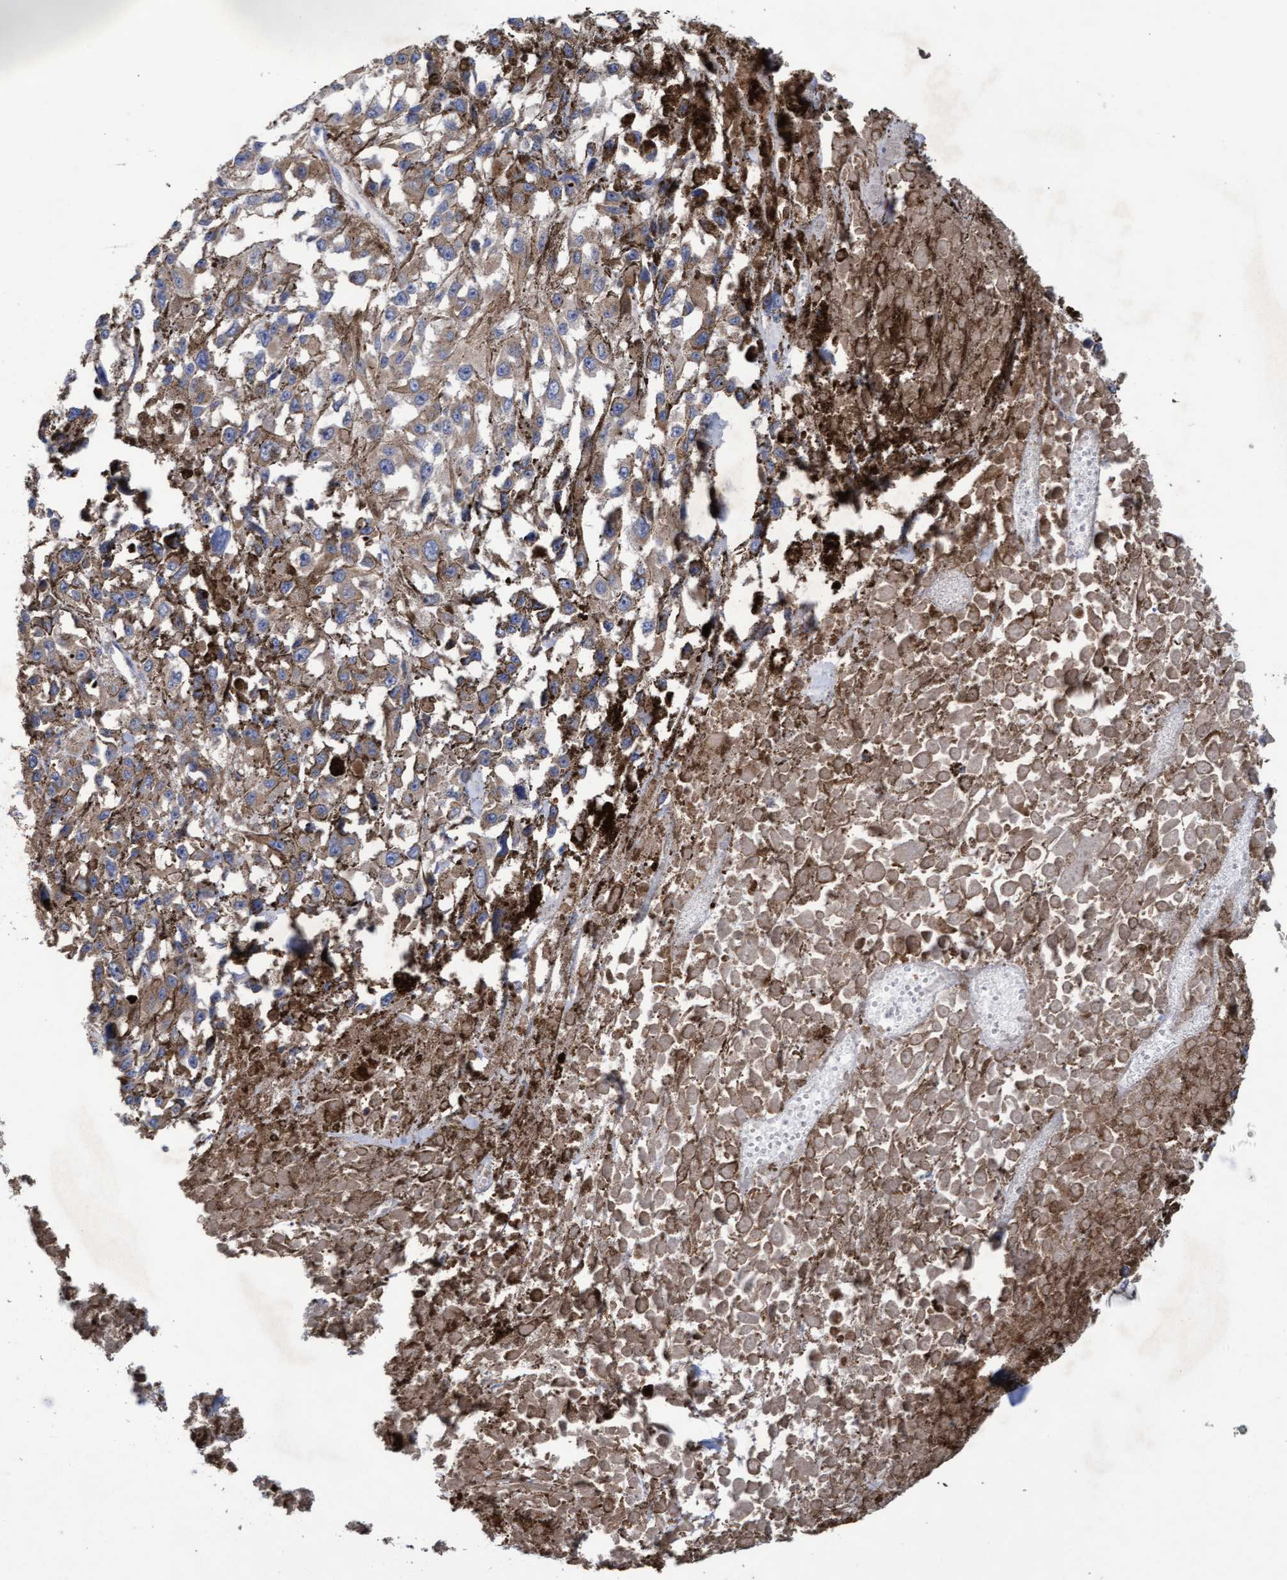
{"staining": {"intensity": "weak", "quantity": ">75%", "location": "cytoplasmic/membranous"}, "tissue": "melanoma", "cell_type": "Tumor cells", "image_type": "cancer", "snomed": [{"axis": "morphology", "description": "Malignant melanoma, Metastatic site"}, {"axis": "topography", "description": "Lymph node"}], "caption": "Malignant melanoma (metastatic site) stained with immunohistochemistry (IHC) exhibits weak cytoplasmic/membranous positivity in about >75% of tumor cells.", "gene": "MRPL38", "patient": {"sex": "male", "age": 59}}